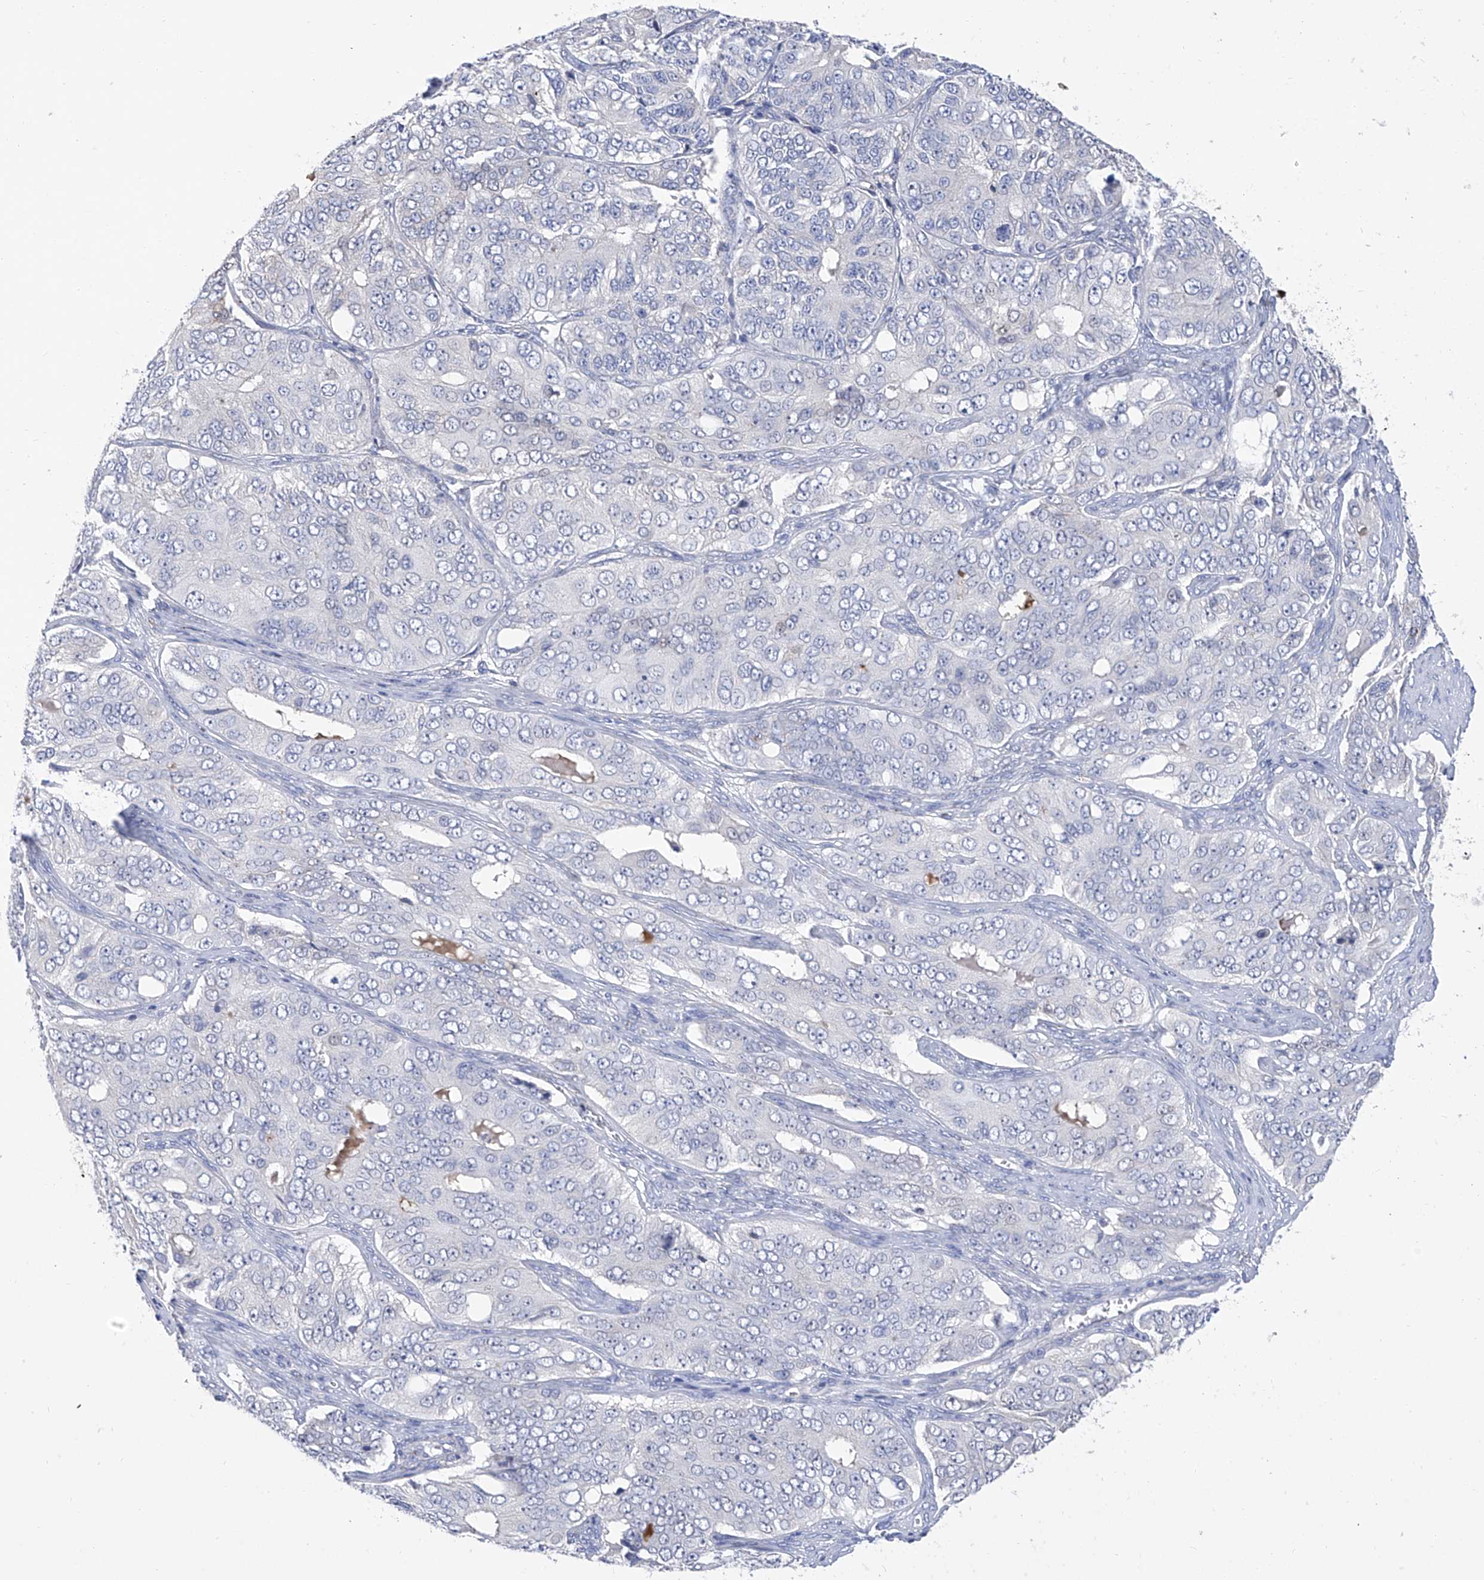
{"staining": {"intensity": "negative", "quantity": "none", "location": "none"}, "tissue": "ovarian cancer", "cell_type": "Tumor cells", "image_type": "cancer", "snomed": [{"axis": "morphology", "description": "Carcinoma, endometroid"}, {"axis": "topography", "description": "Ovary"}], "caption": "Protein analysis of ovarian endometroid carcinoma reveals no significant expression in tumor cells.", "gene": "PHF20", "patient": {"sex": "female", "age": 51}}